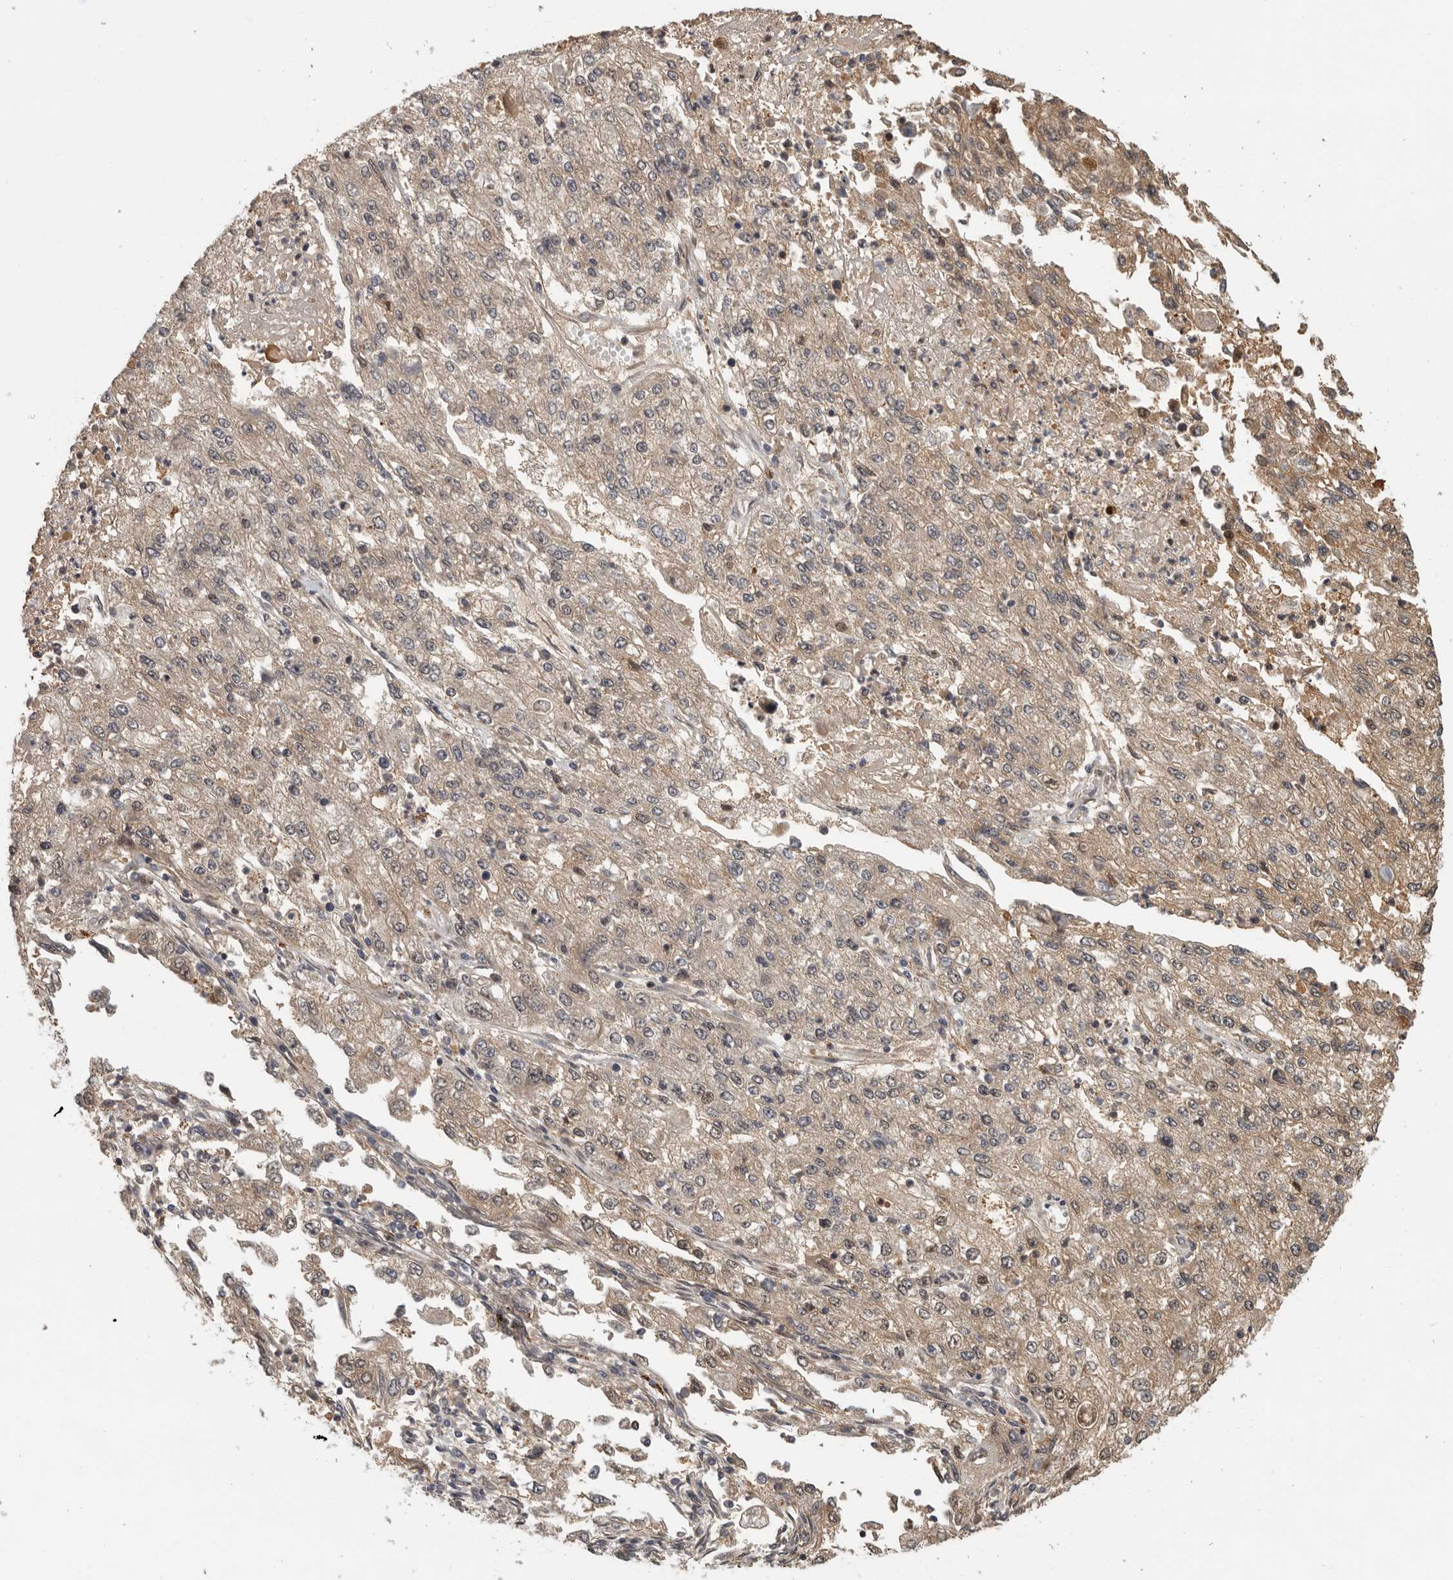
{"staining": {"intensity": "weak", "quantity": "25%-75%", "location": "cytoplasmic/membranous"}, "tissue": "endometrial cancer", "cell_type": "Tumor cells", "image_type": "cancer", "snomed": [{"axis": "morphology", "description": "Adenocarcinoma, NOS"}, {"axis": "topography", "description": "Endometrium"}], "caption": "High-power microscopy captured an immunohistochemistry micrograph of endometrial adenocarcinoma, revealing weak cytoplasmic/membranous staining in approximately 25%-75% of tumor cells. The staining is performed using DAB (3,3'-diaminobenzidine) brown chromogen to label protein expression. The nuclei are counter-stained blue using hematoxylin.", "gene": "SWT1", "patient": {"sex": "female", "age": 49}}